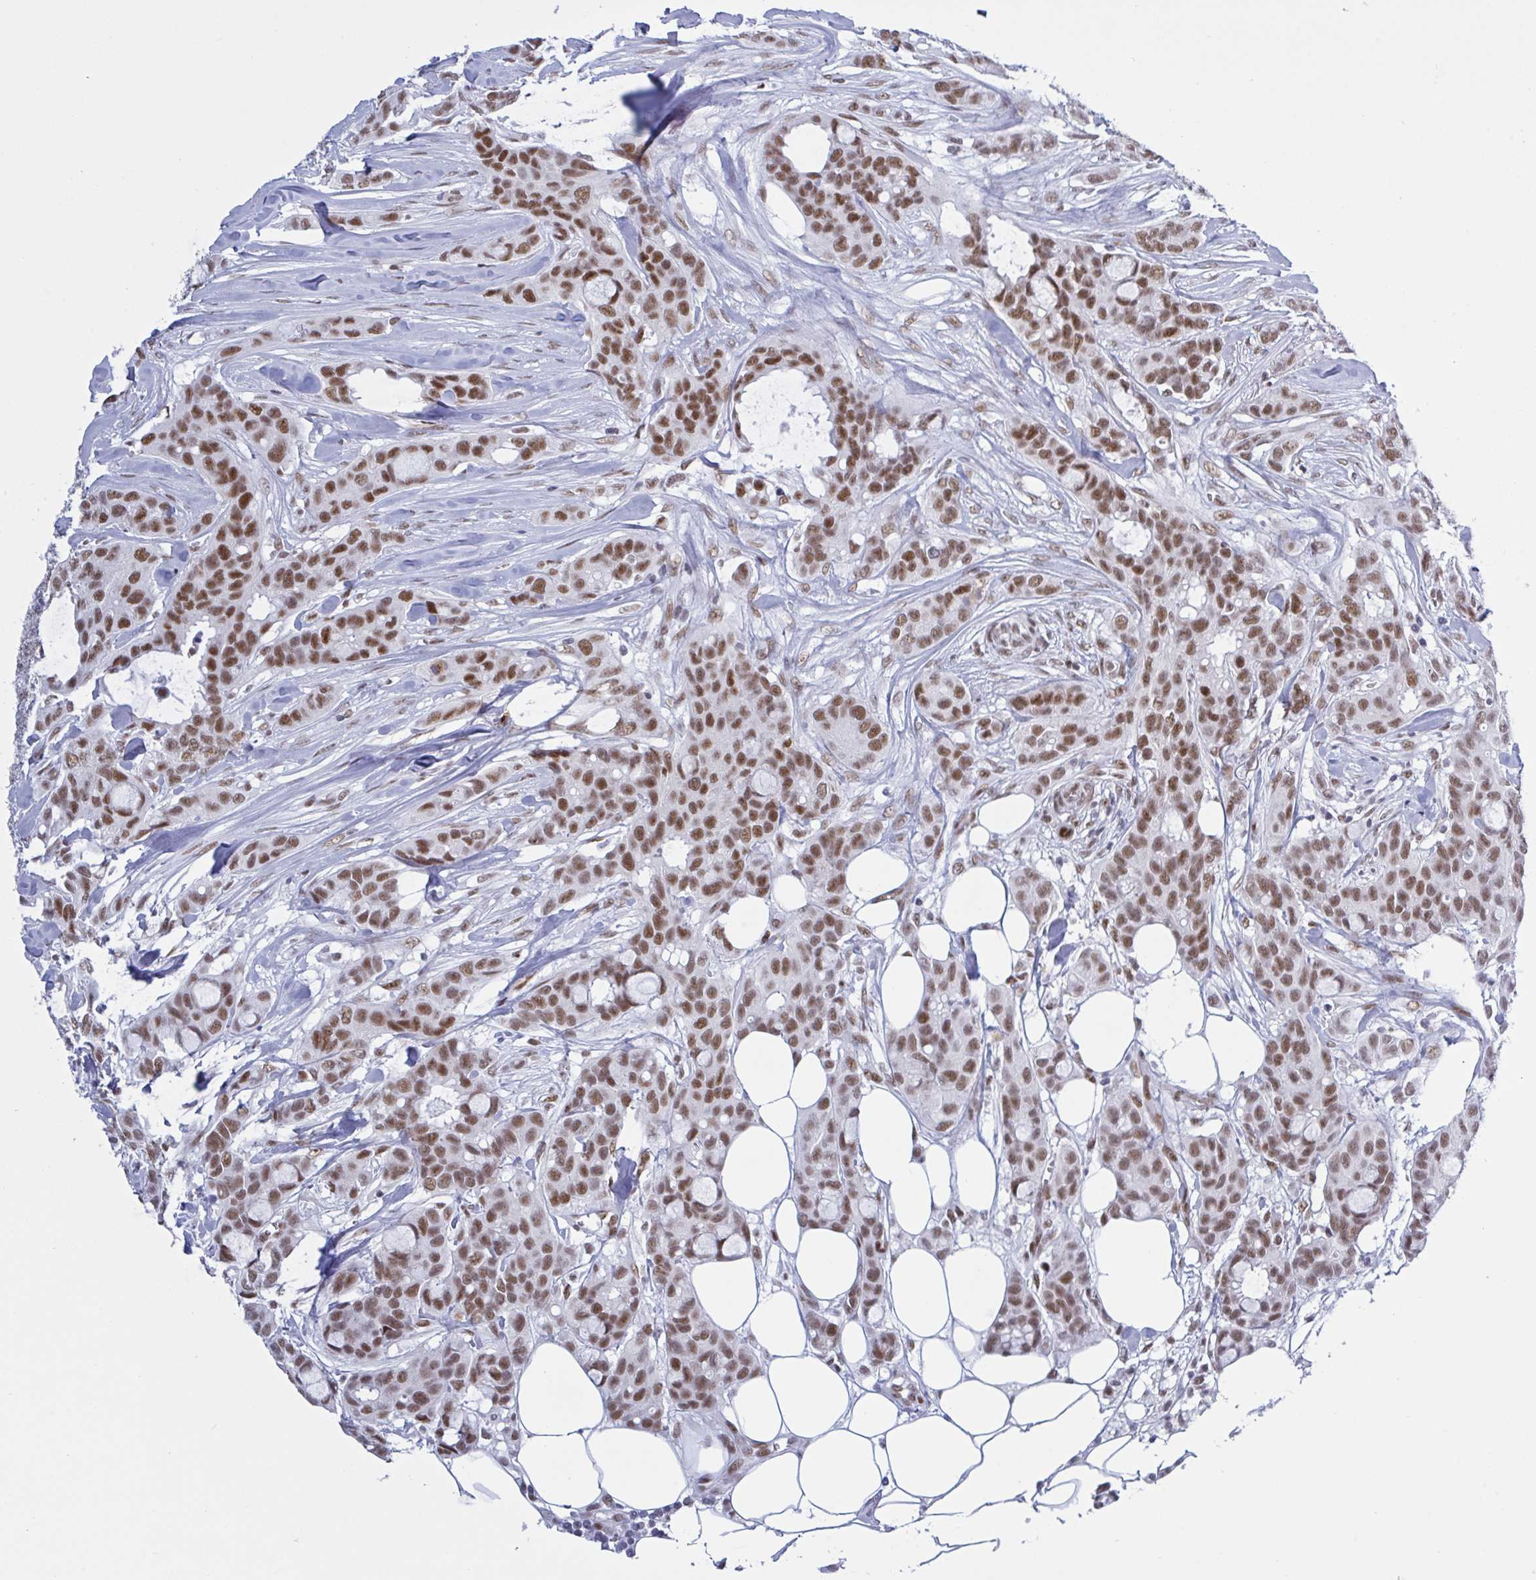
{"staining": {"intensity": "moderate", "quantity": ">75%", "location": "nuclear"}, "tissue": "breast cancer", "cell_type": "Tumor cells", "image_type": "cancer", "snomed": [{"axis": "morphology", "description": "Duct carcinoma"}, {"axis": "topography", "description": "Breast"}], "caption": "The immunohistochemical stain labels moderate nuclear positivity in tumor cells of breast infiltrating ductal carcinoma tissue.", "gene": "PPP1R10", "patient": {"sex": "female", "age": 84}}